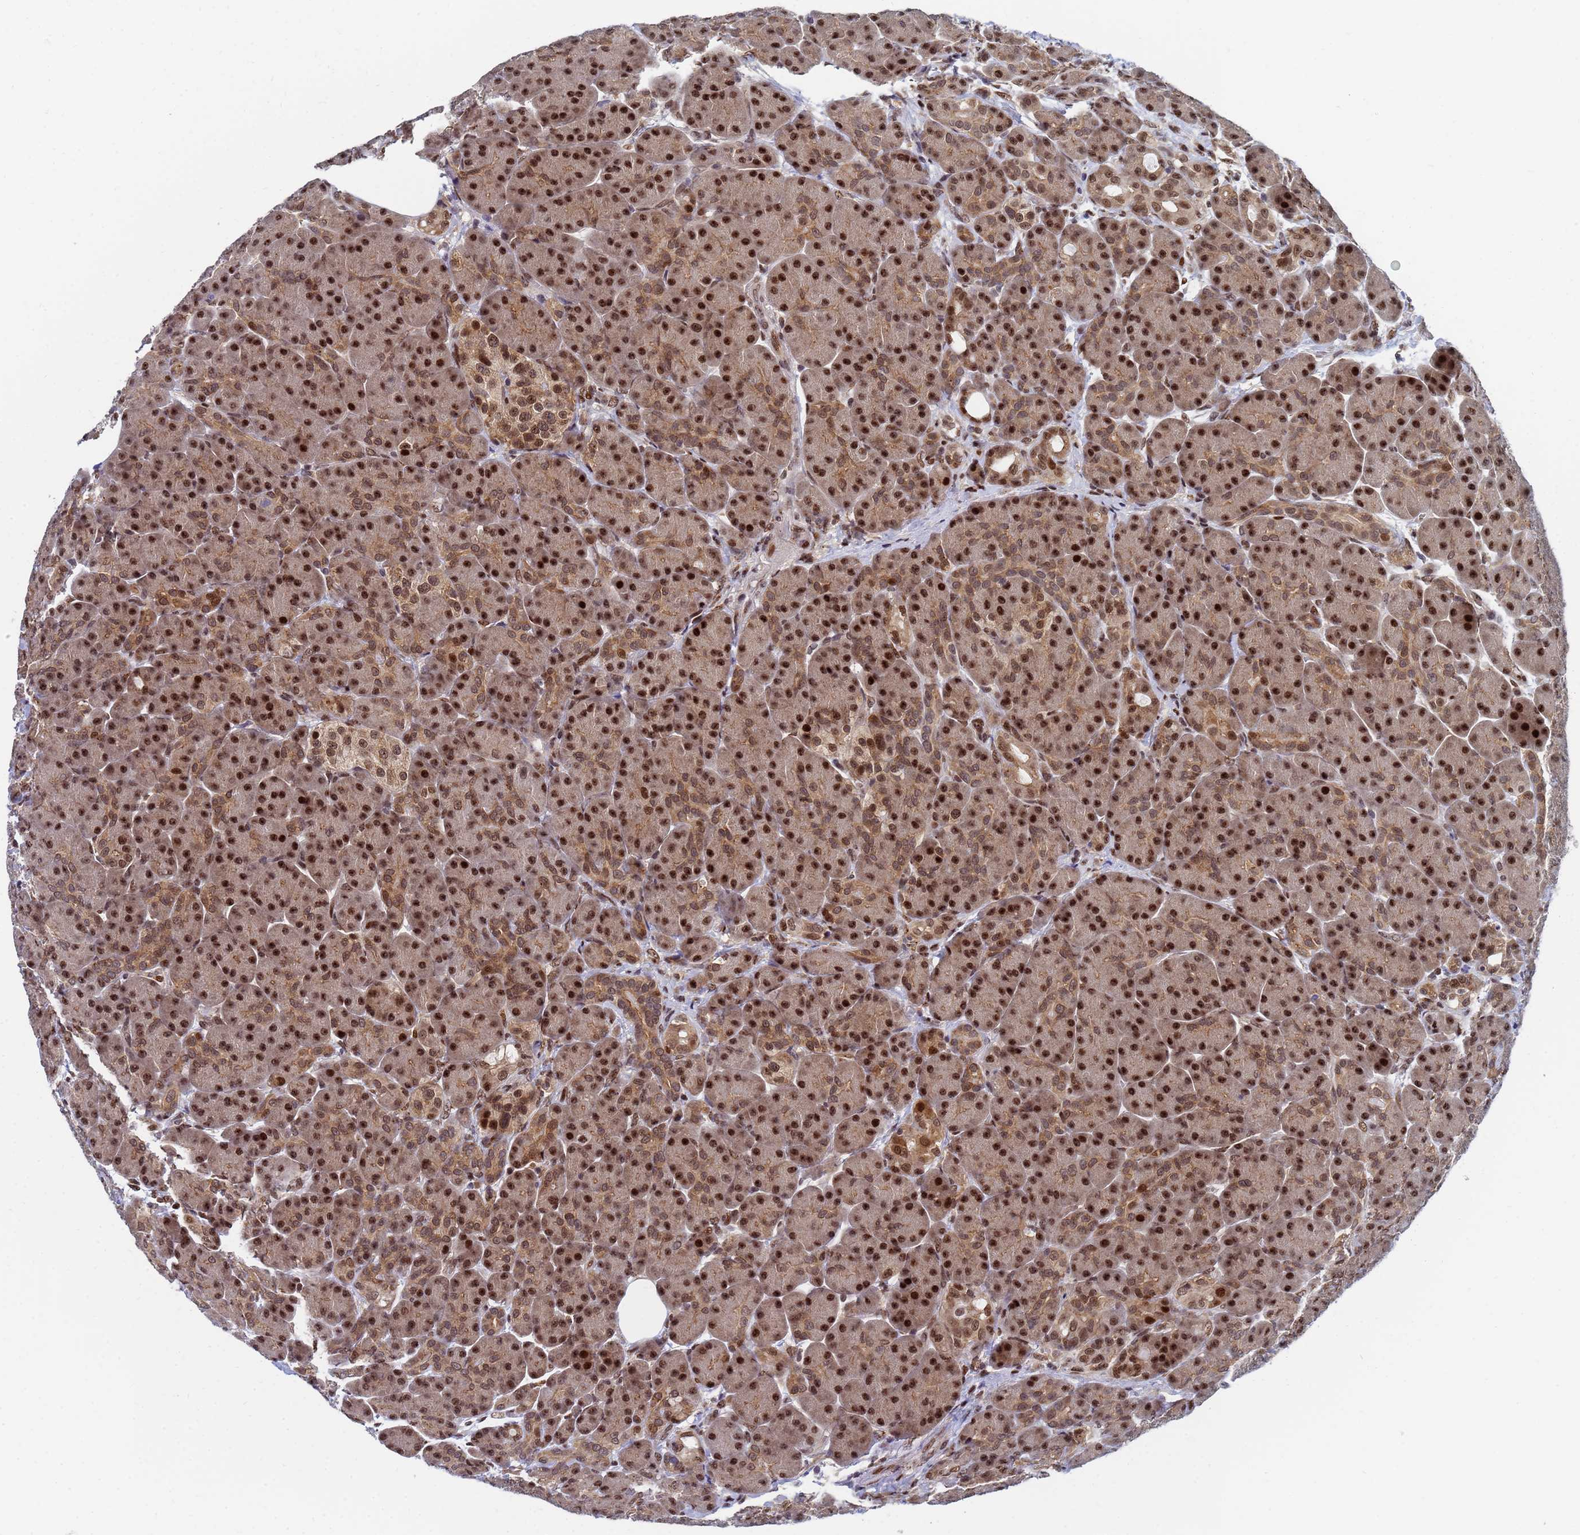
{"staining": {"intensity": "strong", "quantity": ">75%", "location": "cytoplasmic/membranous,nuclear"}, "tissue": "pancreas", "cell_type": "Exocrine glandular cells", "image_type": "normal", "snomed": [{"axis": "morphology", "description": "Normal tissue, NOS"}, {"axis": "topography", "description": "Pancreas"}], "caption": "Immunohistochemistry (IHC) micrograph of normal pancreas: human pancreas stained using immunohistochemistry shows high levels of strong protein expression localized specifically in the cytoplasmic/membranous,nuclear of exocrine glandular cells, appearing as a cytoplasmic/membranous,nuclear brown color.", "gene": "AP5Z1", "patient": {"sex": "male", "age": 63}}